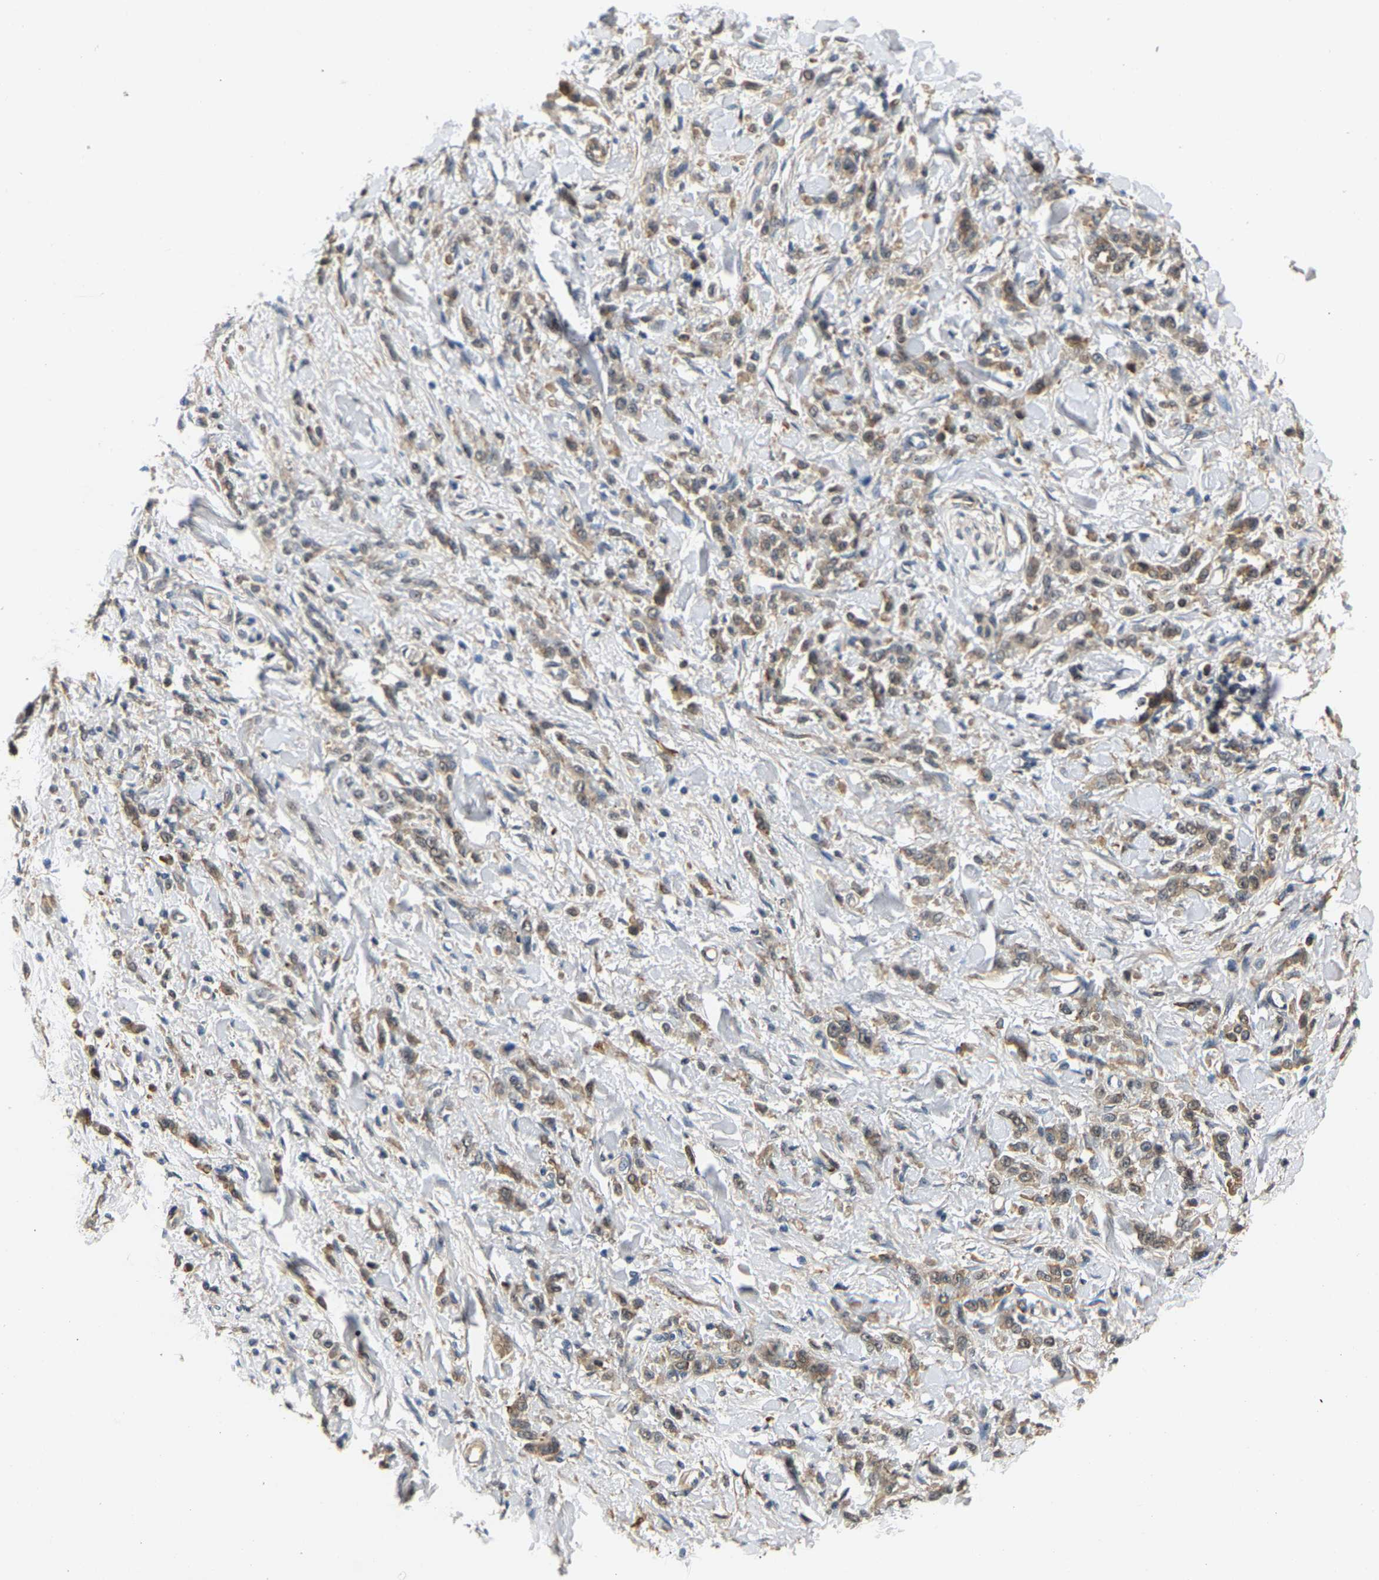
{"staining": {"intensity": "weak", "quantity": ">75%", "location": "cytoplasmic/membranous"}, "tissue": "stomach cancer", "cell_type": "Tumor cells", "image_type": "cancer", "snomed": [{"axis": "morphology", "description": "Normal tissue, NOS"}, {"axis": "morphology", "description": "Adenocarcinoma, NOS"}, {"axis": "topography", "description": "Stomach"}], "caption": "Immunohistochemical staining of stomach adenocarcinoma demonstrates low levels of weak cytoplasmic/membranous positivity in approximately >75% of tumor cells. The staining was performed using DAB to visualize the protein expression in brown, while the nuclei were stained in blue with hematoxylin (Magnification: 20x).", "gene": "LARP6", "patient": {"sex": "male", "age": 82}}